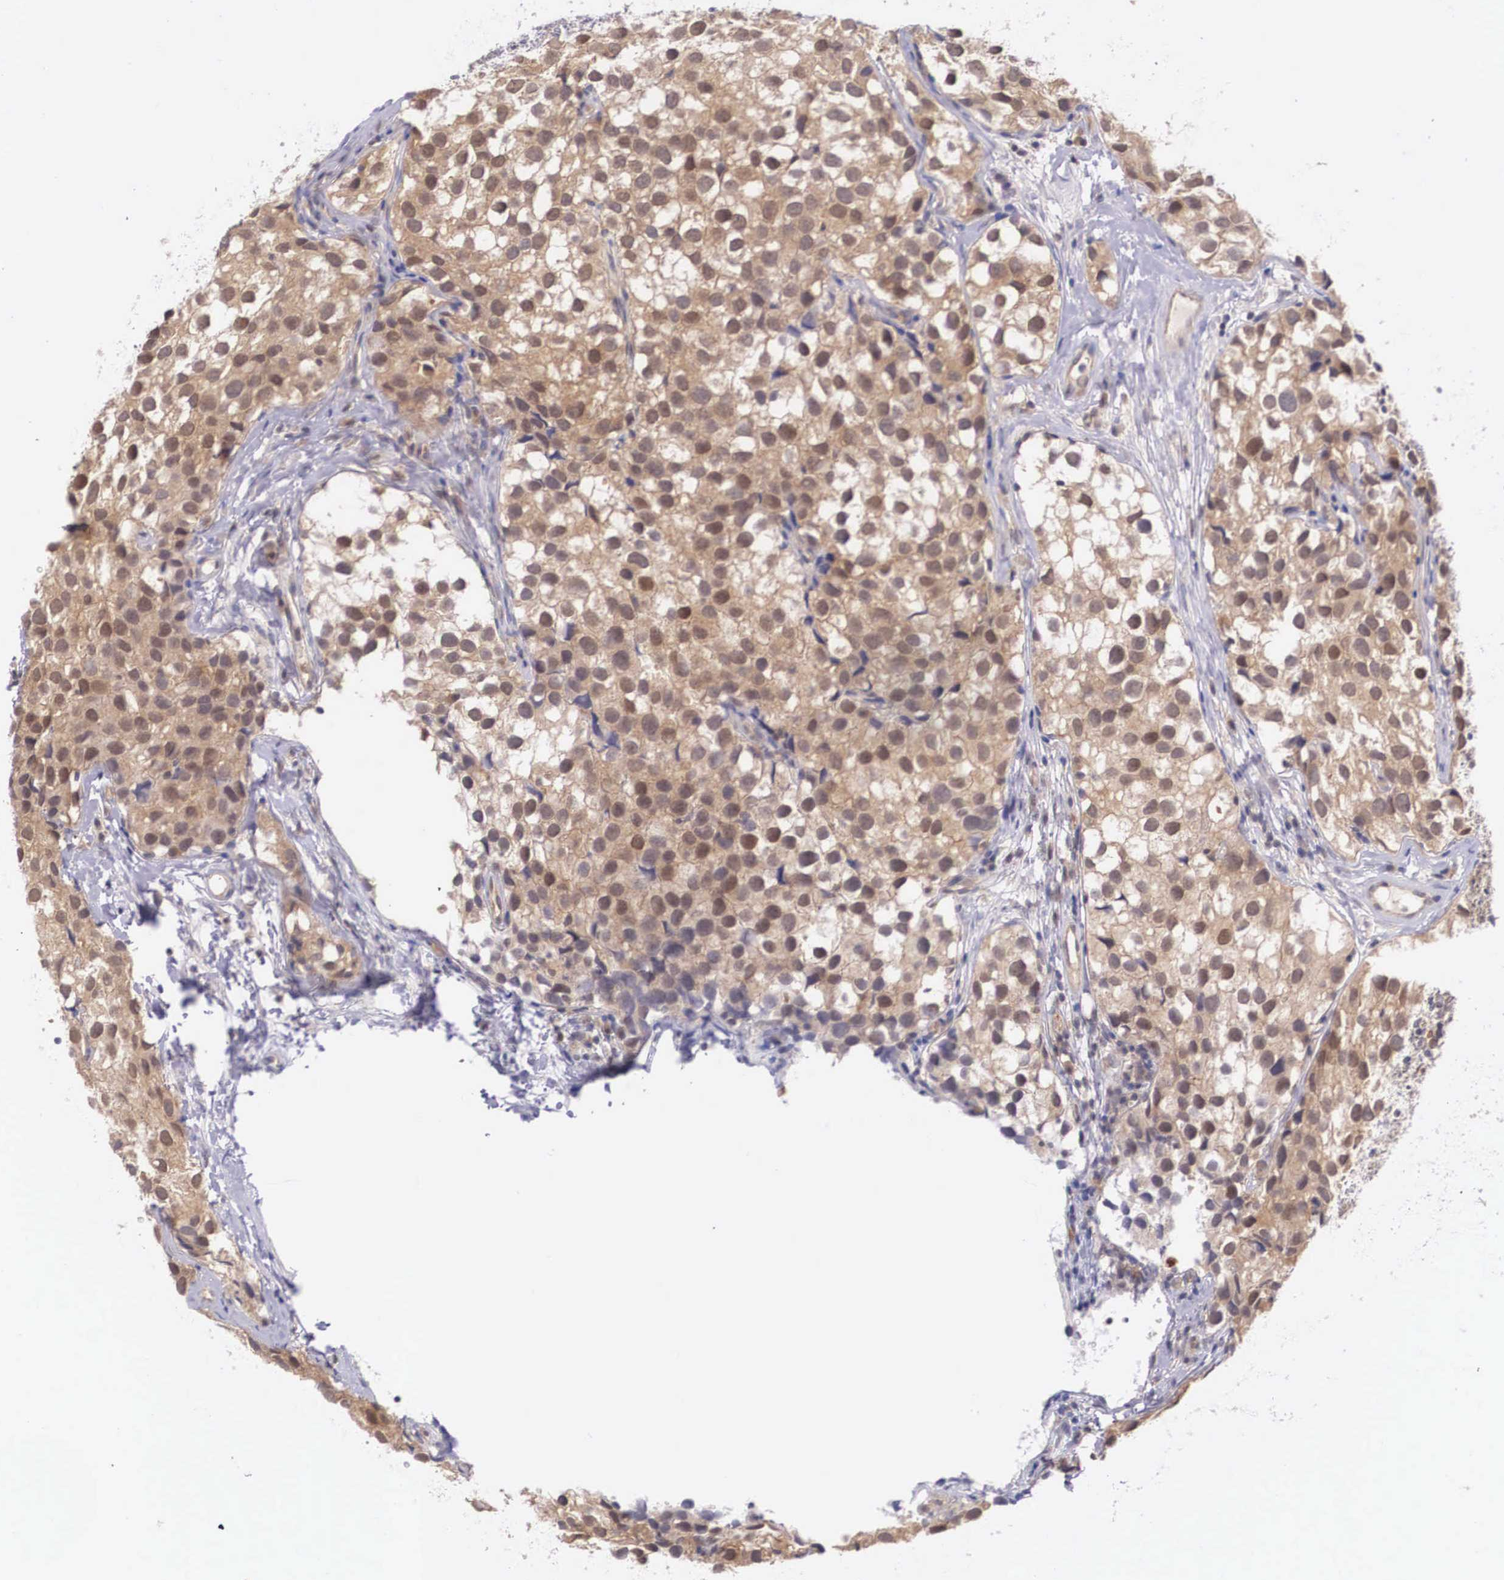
{"staining": {"intensity": "moderate", "quantity": ">75%", "location": "cytoplasmic/membranous"}, "tissue": "testis cancer", "cell_type": "Tumor cells", "image_type": "cancer", "snomed": [{"axis": "morphology", "description": "Seminoma, NOS"}, {"axis": "topography", "description": "Testis"}], "caption": "Brown immunohistochemical staining in testis cancer (seminoma) demonstrates moderate cytoplasmic/membranous positivity in about >75% of tumor cells.", "gene": "IGBP1", "patient": {"sex": "male", "age": 39}}